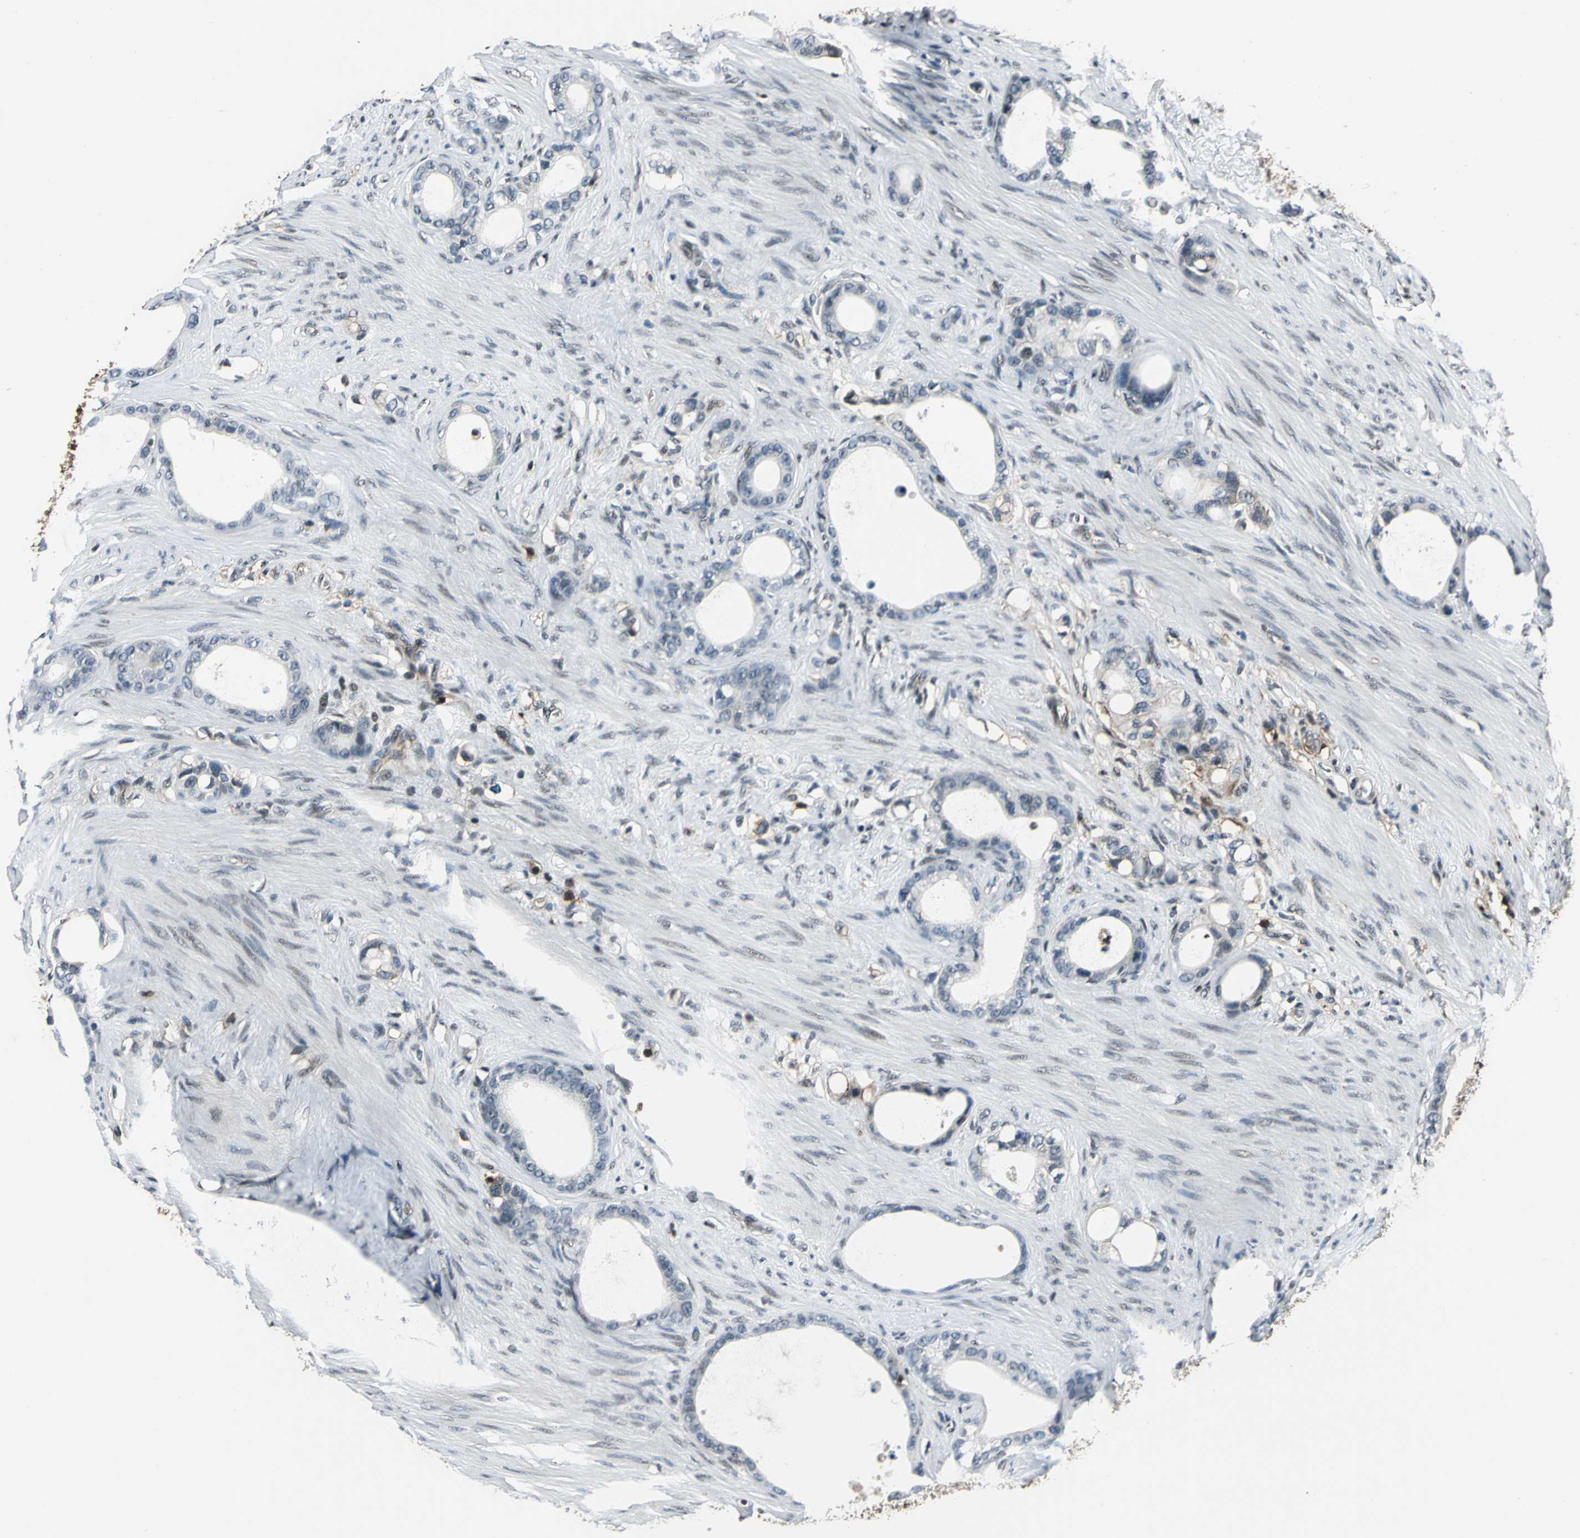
{"staining": {"intensity": "negative", "quantity": "none", "location": "none"}, "tissue": "stomach cancer", "cell_type": "Tumor cells", "image_type": "cancer", "snomed": [{"axis": "morphology", "description": "Adenocarcinoma, NOS"}, {"axis": "topography", "description": "Stomach"}], "caption": "This is a photomicrograph of IHC staining of adenocarcinoma (stomach), which shows no staining in tumor cells. (Stains: DAB (3,3'-diaminobenzidine) immunohistochemistry (IHC) with hematoxylin counter stain, Microscopy: brightfield microscopy at high magnification).", "gene": "NR2C2", "patient": {"sex": "female", "age": 75}}